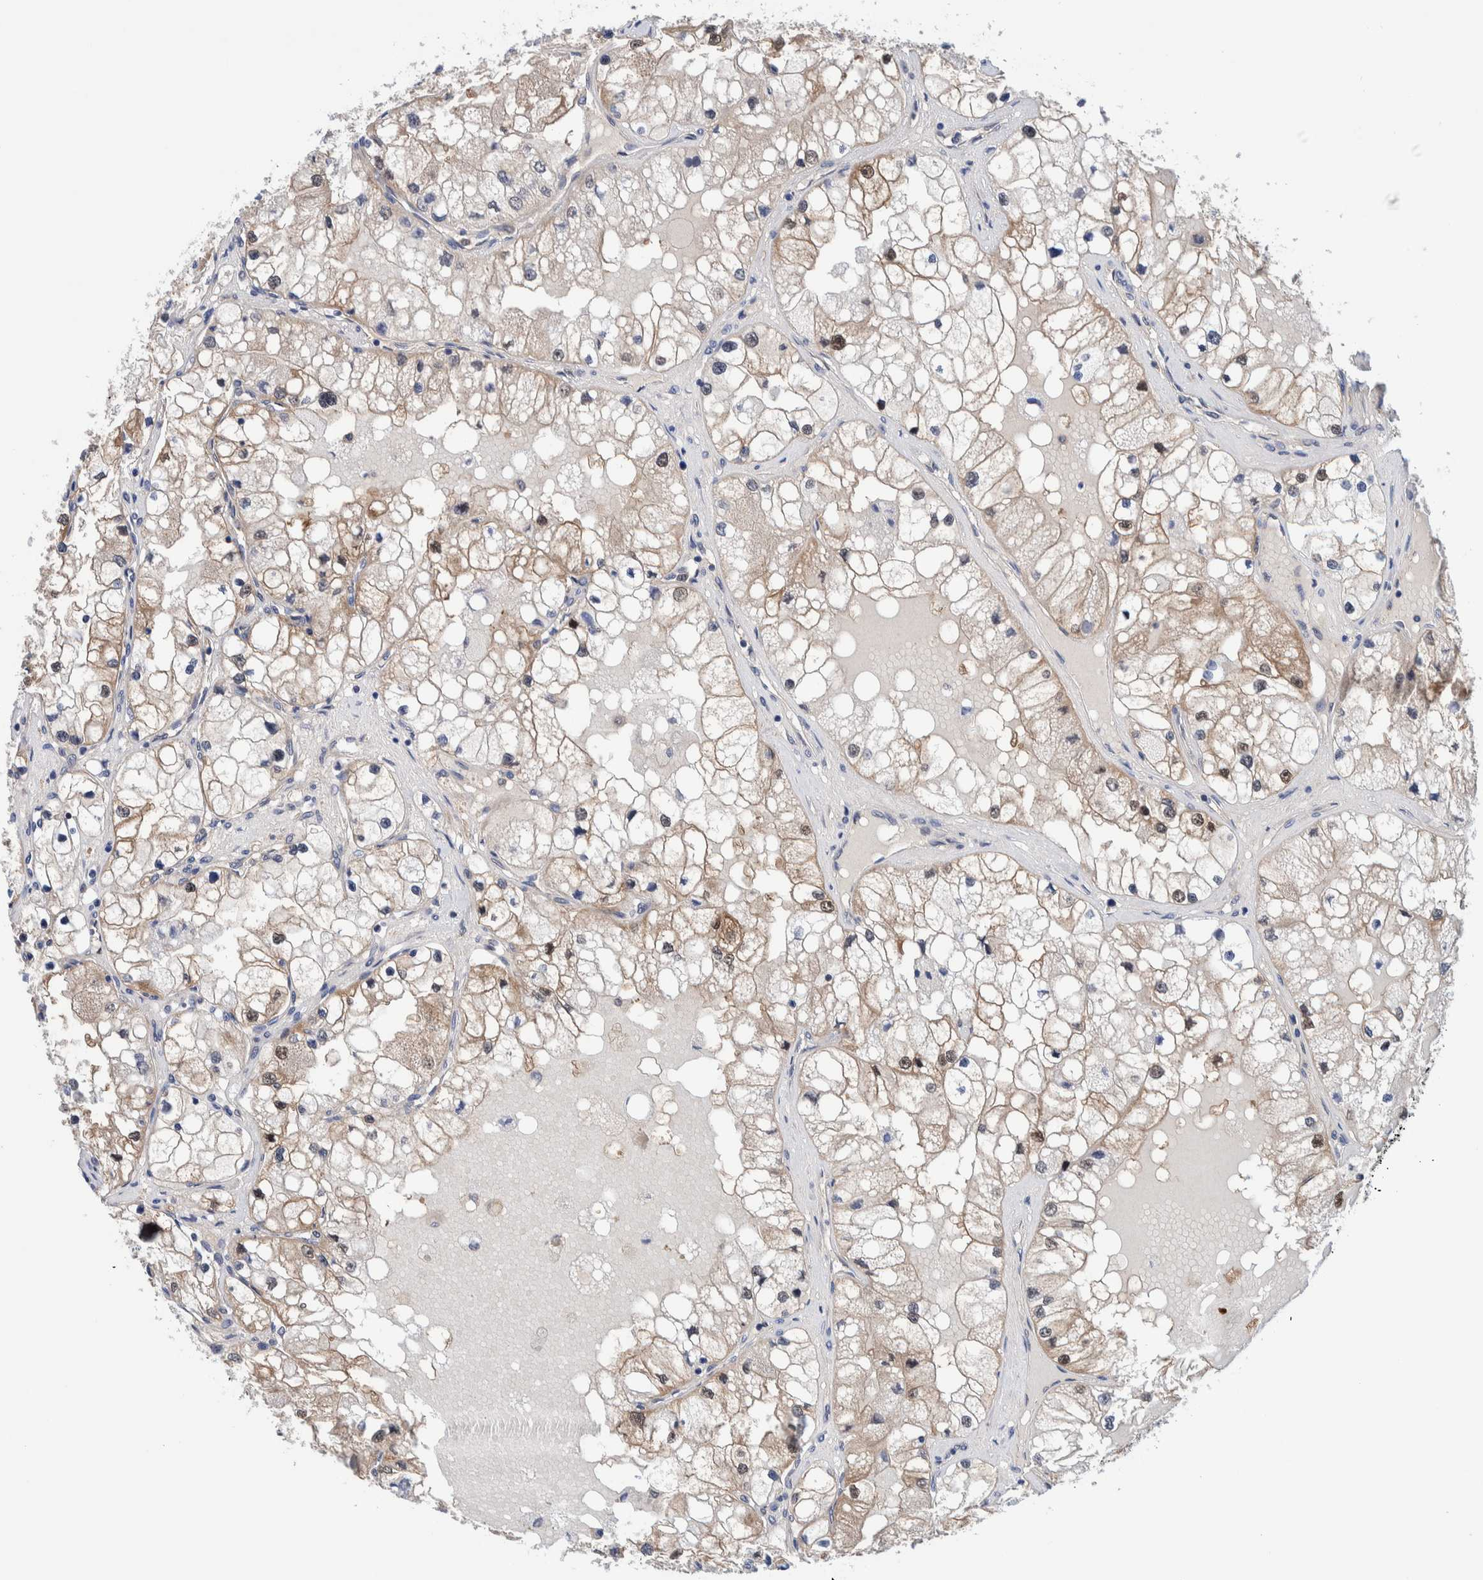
{"staining": {"intensity": "moderate", "quantity": ">75%", "location": "cytoplasmic/membranous,nuclear"}, "tissue": "renal cancer", "cell_type": "Tumor cells", "image_type": "cancer", "snomed": [{"axis": "morphology", "description": "Adenocarcinoma, NOS"}, {"axis": "topography", "description": "Kidney"}], "caption": "Brown immunohistochemical staining in human adenocarcinoma (renal) shows moderate cytoplasmic/membranous and nuclear staining in about >75% of tumor cells.", "gene": "PFAS", "patient": {"sex": "male", "age": 68}}